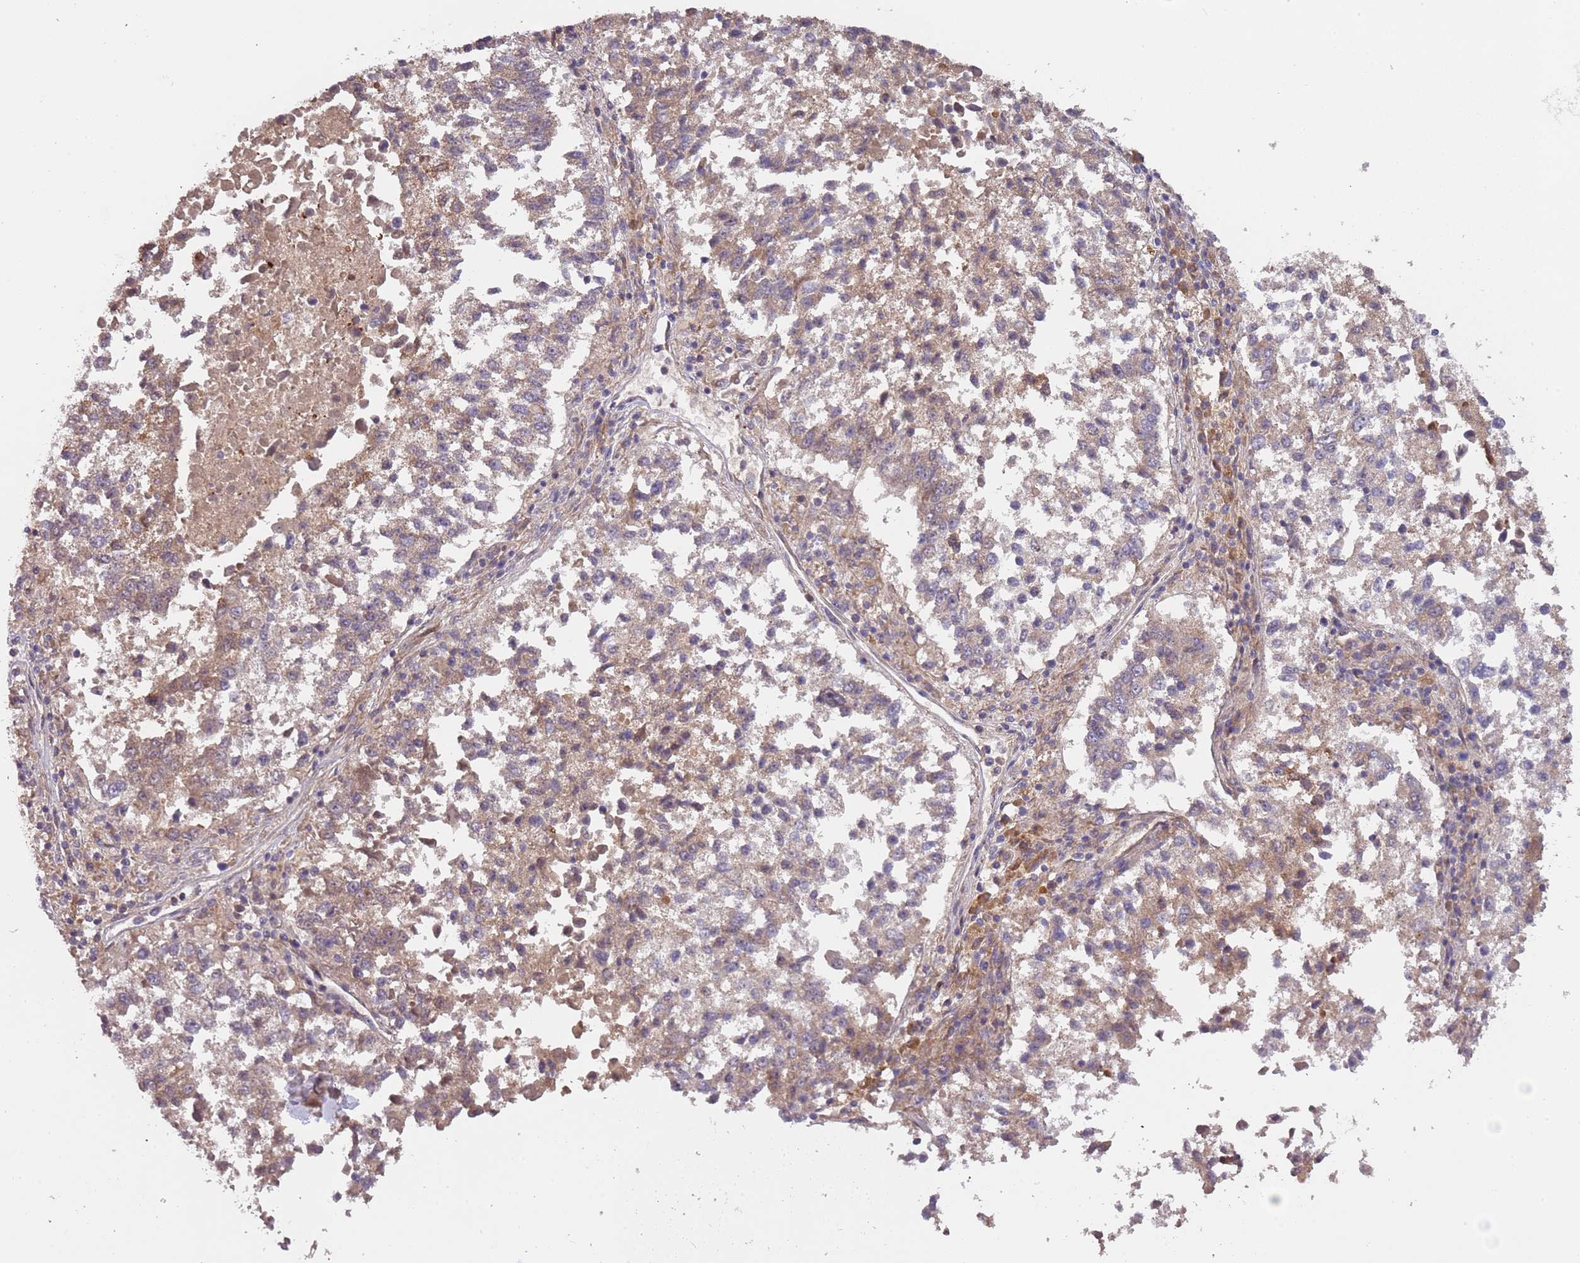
{"staining": {"intensity": "moderate", "quantity": "25%-75%", "location": "cytoplasmic/membranous"}, "tissue": "lung cancer", "cell_type": "Tumor cells", "image_type": "cancer", "snomed": [{"axis": "morphology", "description": "Squamous cell carcinoma, NOS"}, {"axis": "topography", "description": "Lung"}], "caption": "The photomicrograph demonstrates a brown stain indicating the presence of a protein in the cytoplasmic/membranous of tumor cells in lung cancer.", "gene": "FECH", "patient": {"sex": "male", "age": 73}}